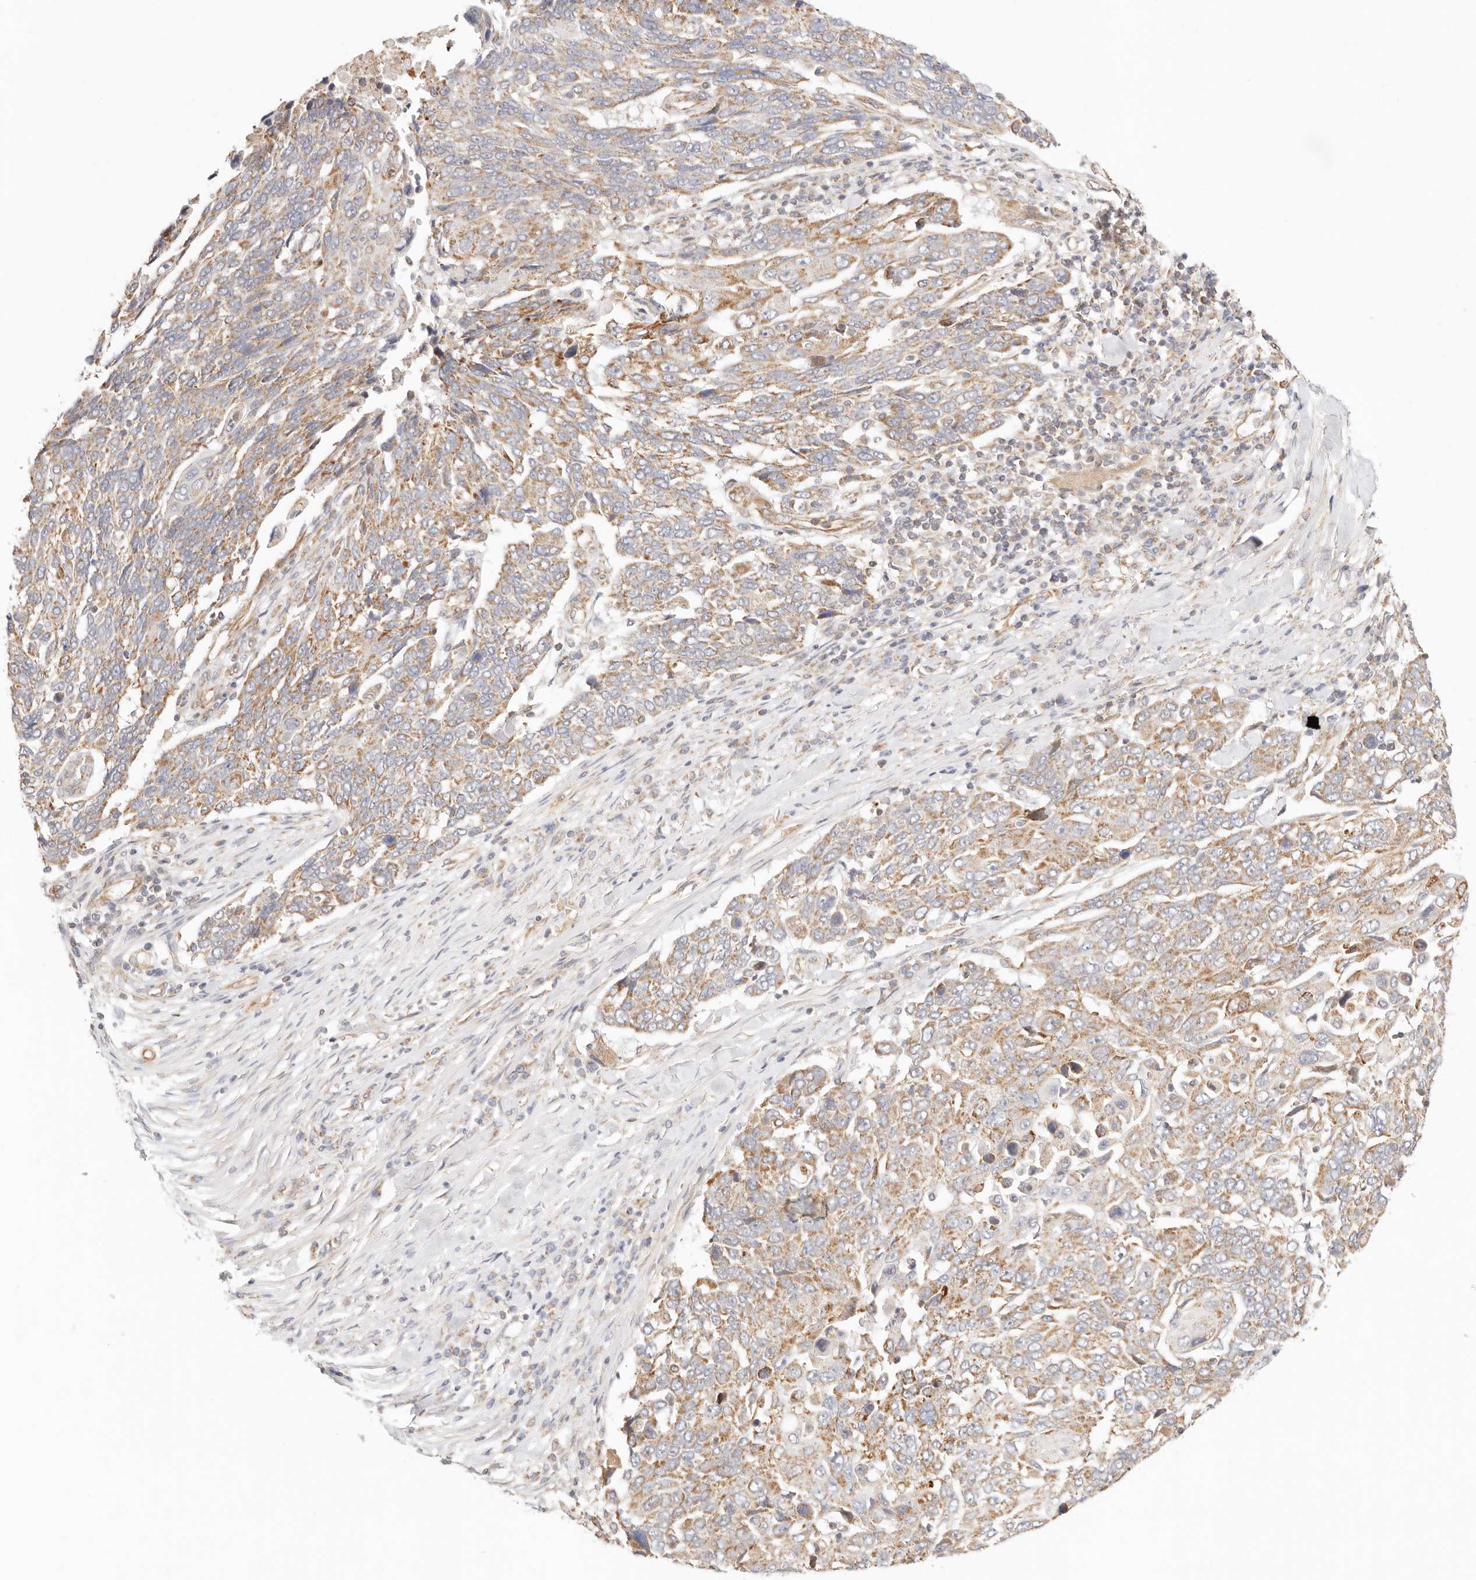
{"staining": {"intensity": "moderate", "quantity": ">75%", "location": "cytoplasmic/membranous"}, "tissue": "lung cancer", "cell_type": "Tumor cells", "image_type": "cancer", "snomed": [{"axis": "morphology", "description": "Squamous cell carcinoma, NOS"}, {"axis": "topography", "description": "Lung"}], "caption": "This is a photomicrograph of immunohistochemistry staining of lung cancer, which shows moderate staining in the cytoplasmic/membranous of tumor cells.", "gene": "ZC3H11A", "patient": {"sex": "male", "age": 66}}